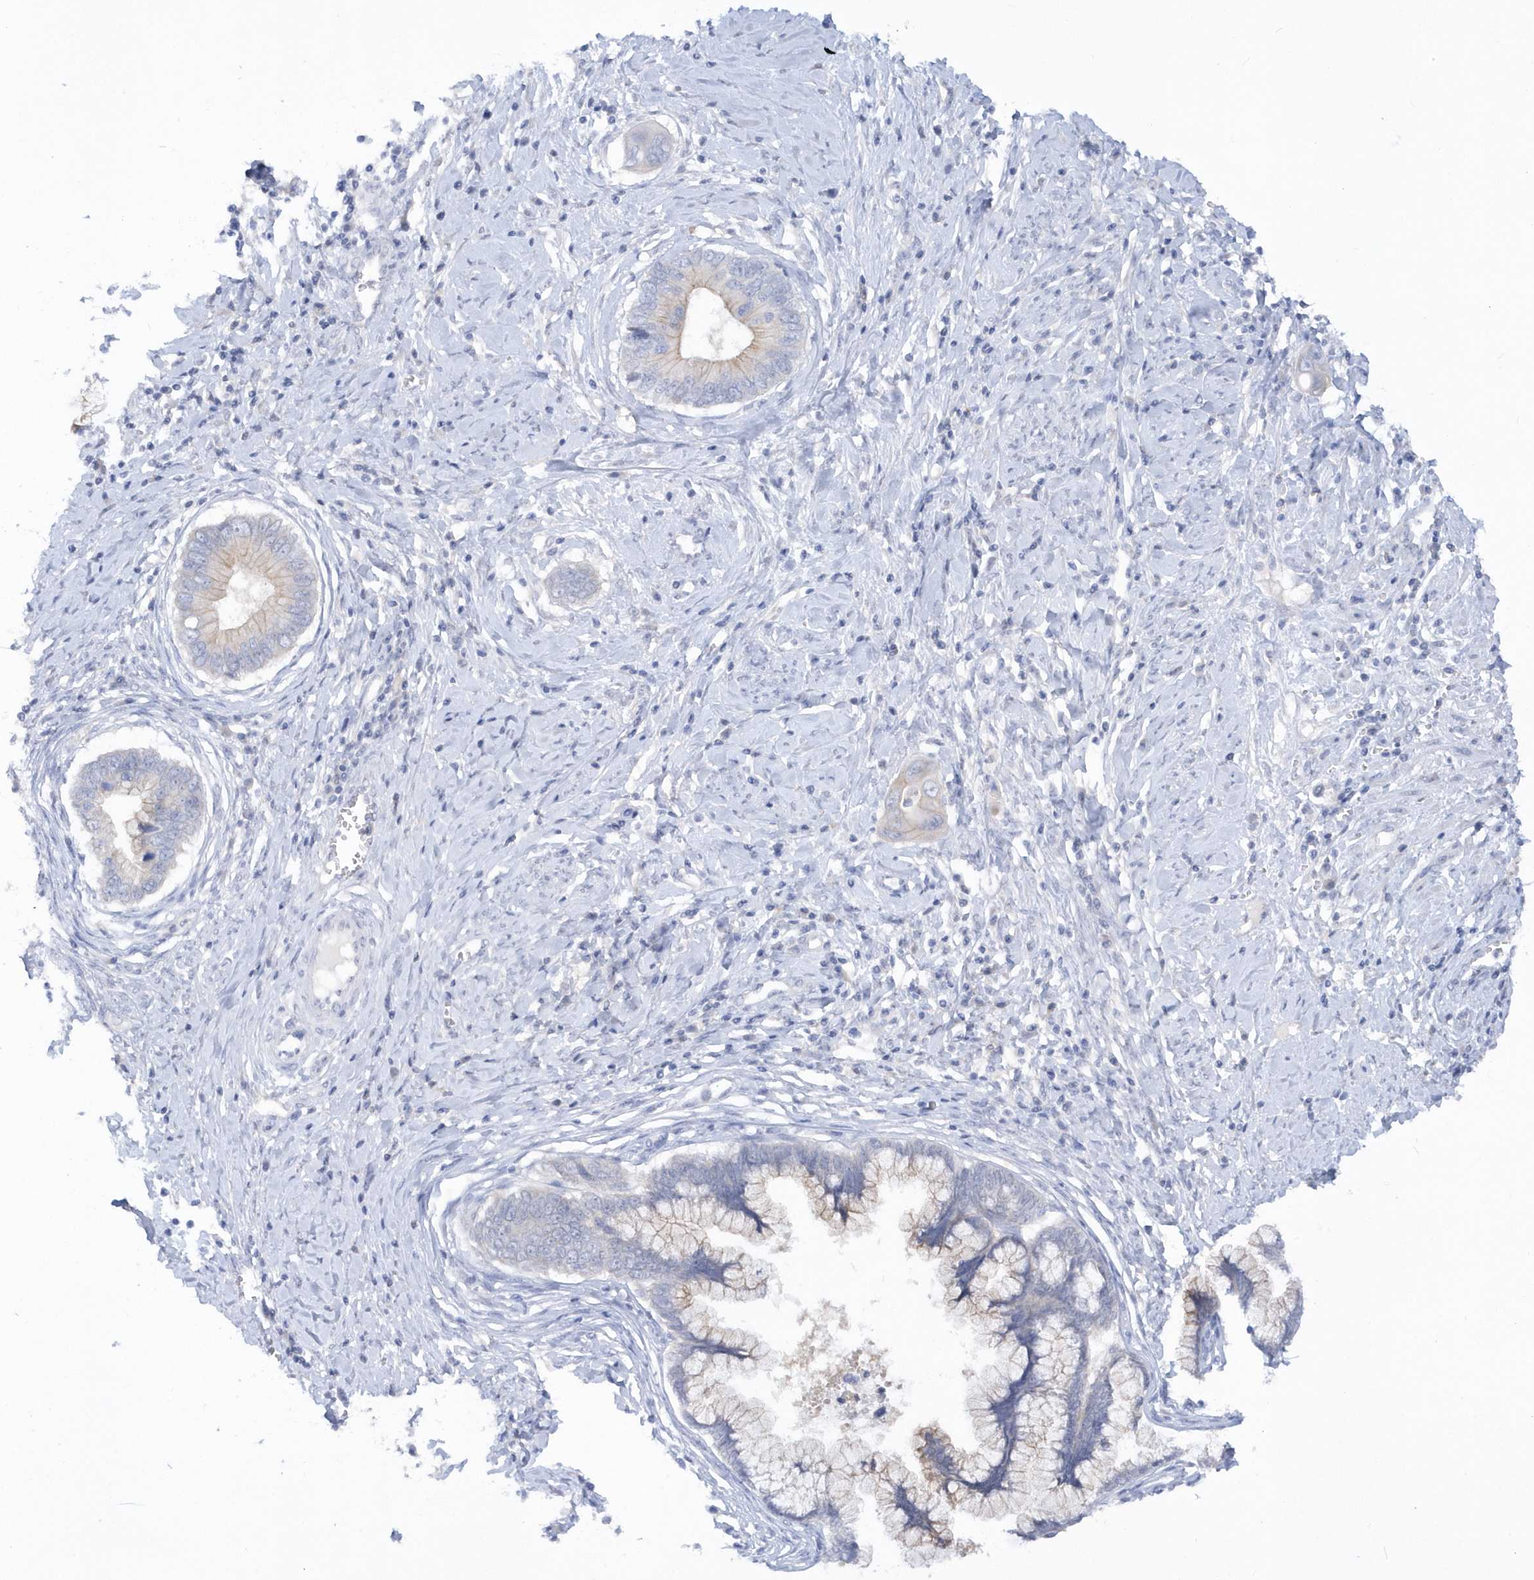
{"staining": {"intensity": "weak", "quantity": "25%-75%", "location": "cytoplasmic/membranous"}, "tissue": "cervical cancer", "cell_type": "Tumor cells", "image_type": "cancer", "snomed": [{"axis": "morphology", "description": "Adenocarcinoma, NOS"}, {"axis": "topography", "description": "Cervix"}], "caption": "This micrograph exhibits immunohistochemistry (IHC) staining of adenocarcinoma (cervical), with low weak cytoplasmic/membranous positivity in about 25%-75% of tumor cells.", "gene": "RPE", "patient": {"sex": "female", "age": 44}}